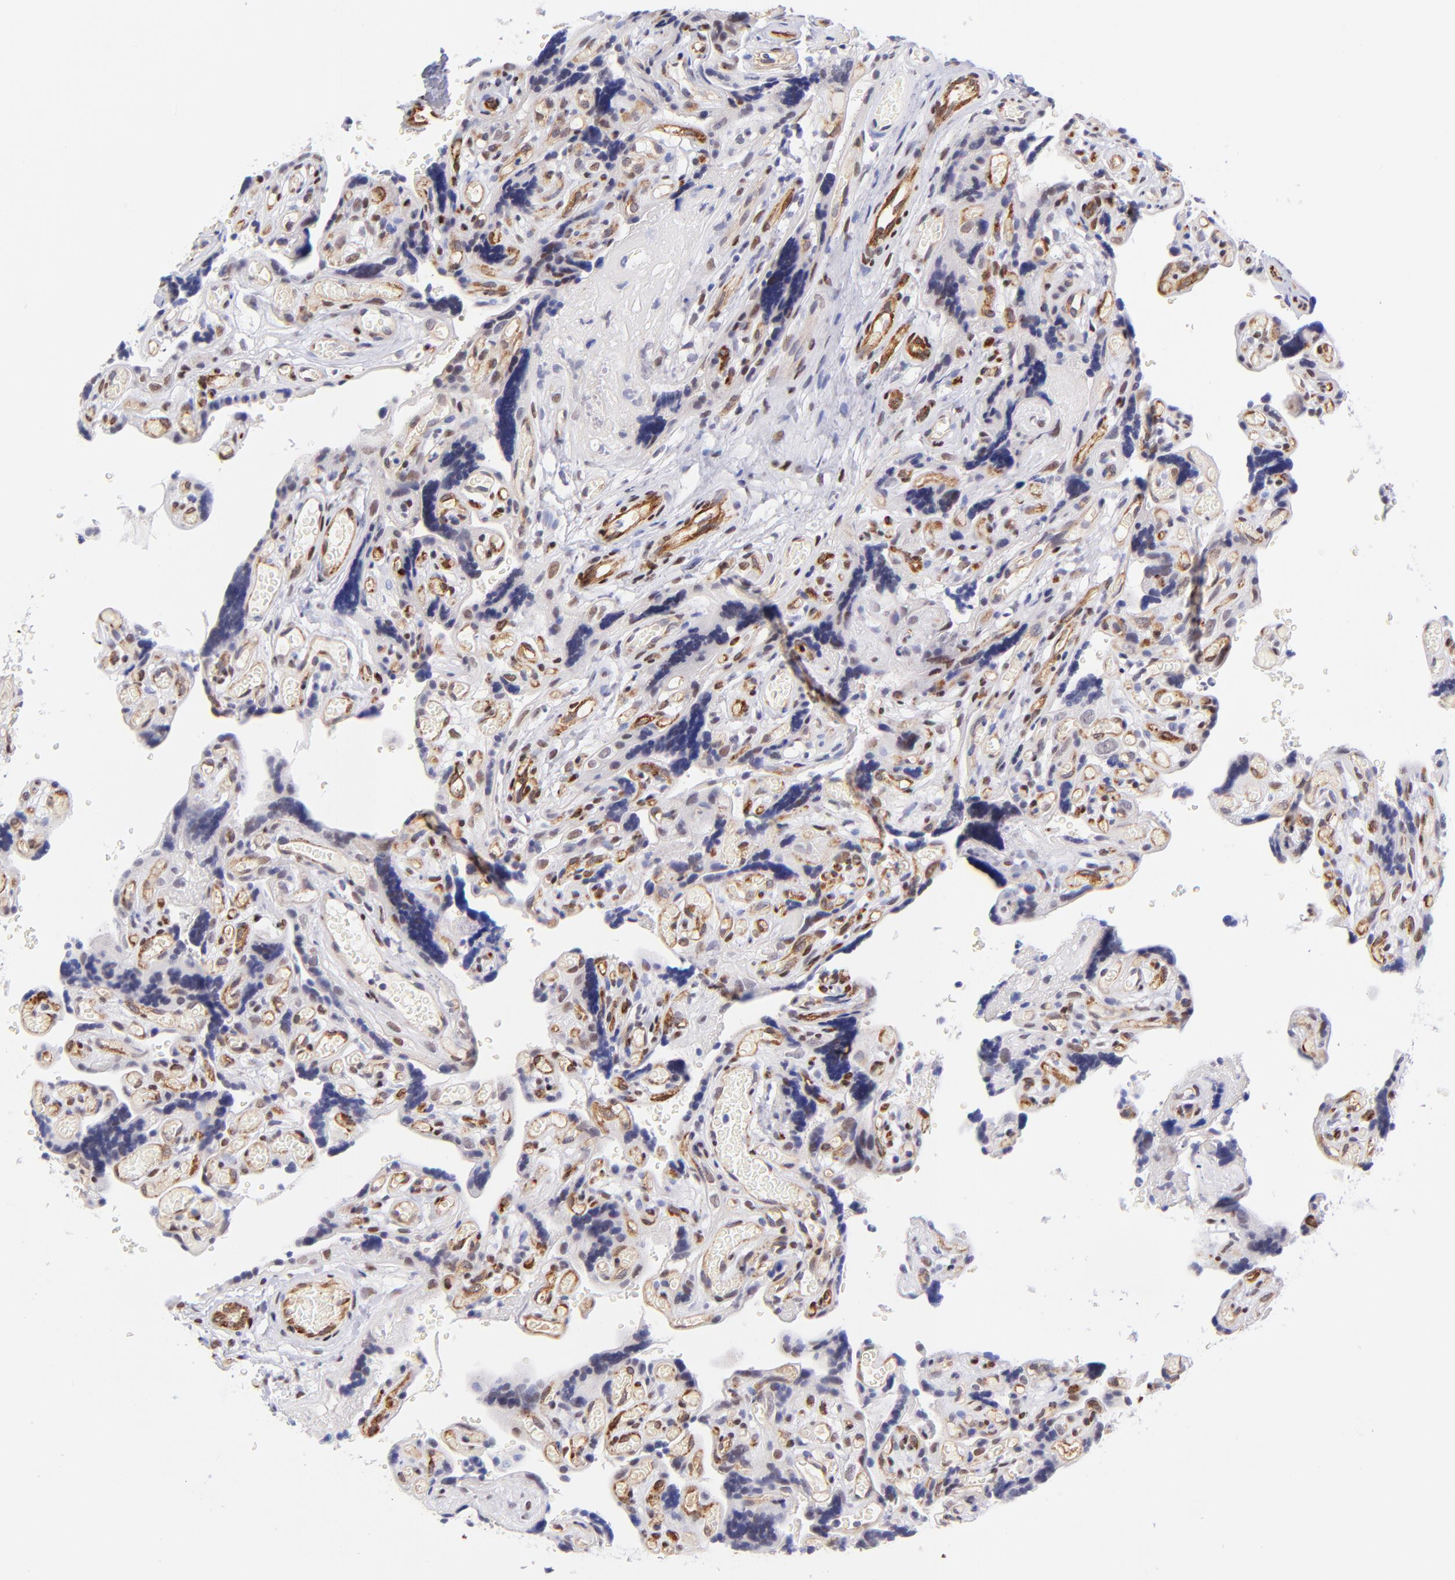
{"staining": {"intensity": "strong", "quantity": ">75%", "location": "nuclear"}, "tissue": "placenta", "cell_type": "Decidual cells", "image_type": "normal", "snomed": [{"axis": "morphology", "description": "Normal tissue, NOS"}, {"axis": "topography", "description": "Placenta"}], "caption": "Immunohistochemical staining of benign human placenta displays strong nuclear protein expression in about >75% of decidual cells. Nuclei are stained in blue.", "gene": "SOX6", "patient": {"sex": "female", "age": 30}}